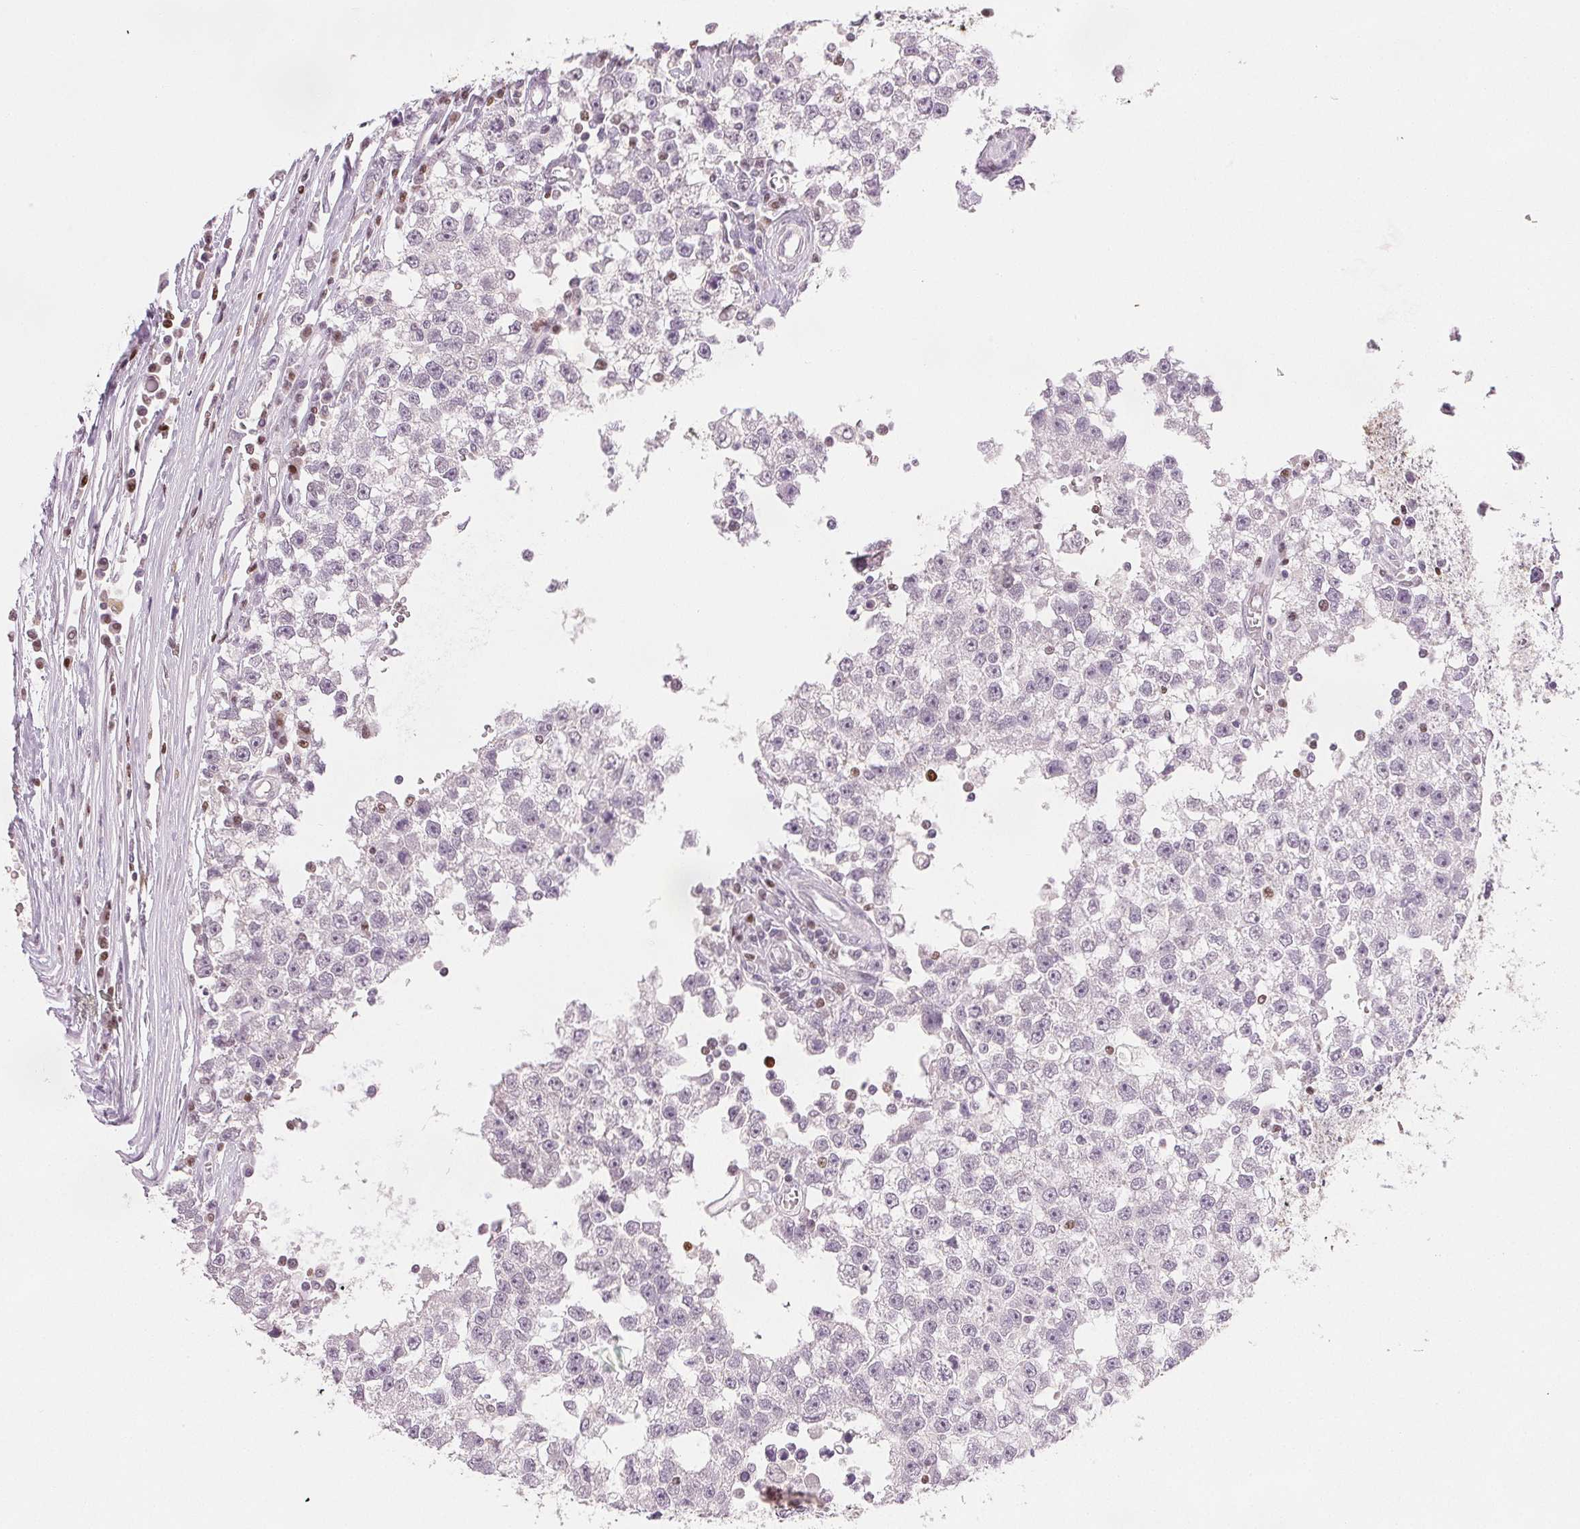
{"staining": {"intensity": "negative", "quantity": "none", "location": "none"}, "tissue": "testis cancer", "cell_type": "Tumor cells", "image_type": "cancer", "snomed": [{"axis": "morphology", "description": "Seminoma, NOS"}, {"axis": "topography", "description": "Testis"}], "caption": "IHC photomicrograph of neoplastic tissue: human testis cancer stained with DAB exhibits no significant protein staining in tumor cells. The staining is performed using DAB brown chromogen with nuclei counter-stained in using hematoxylin.", "gene": "RUNX2", "patient": {"sex": "male", "age": 34}}